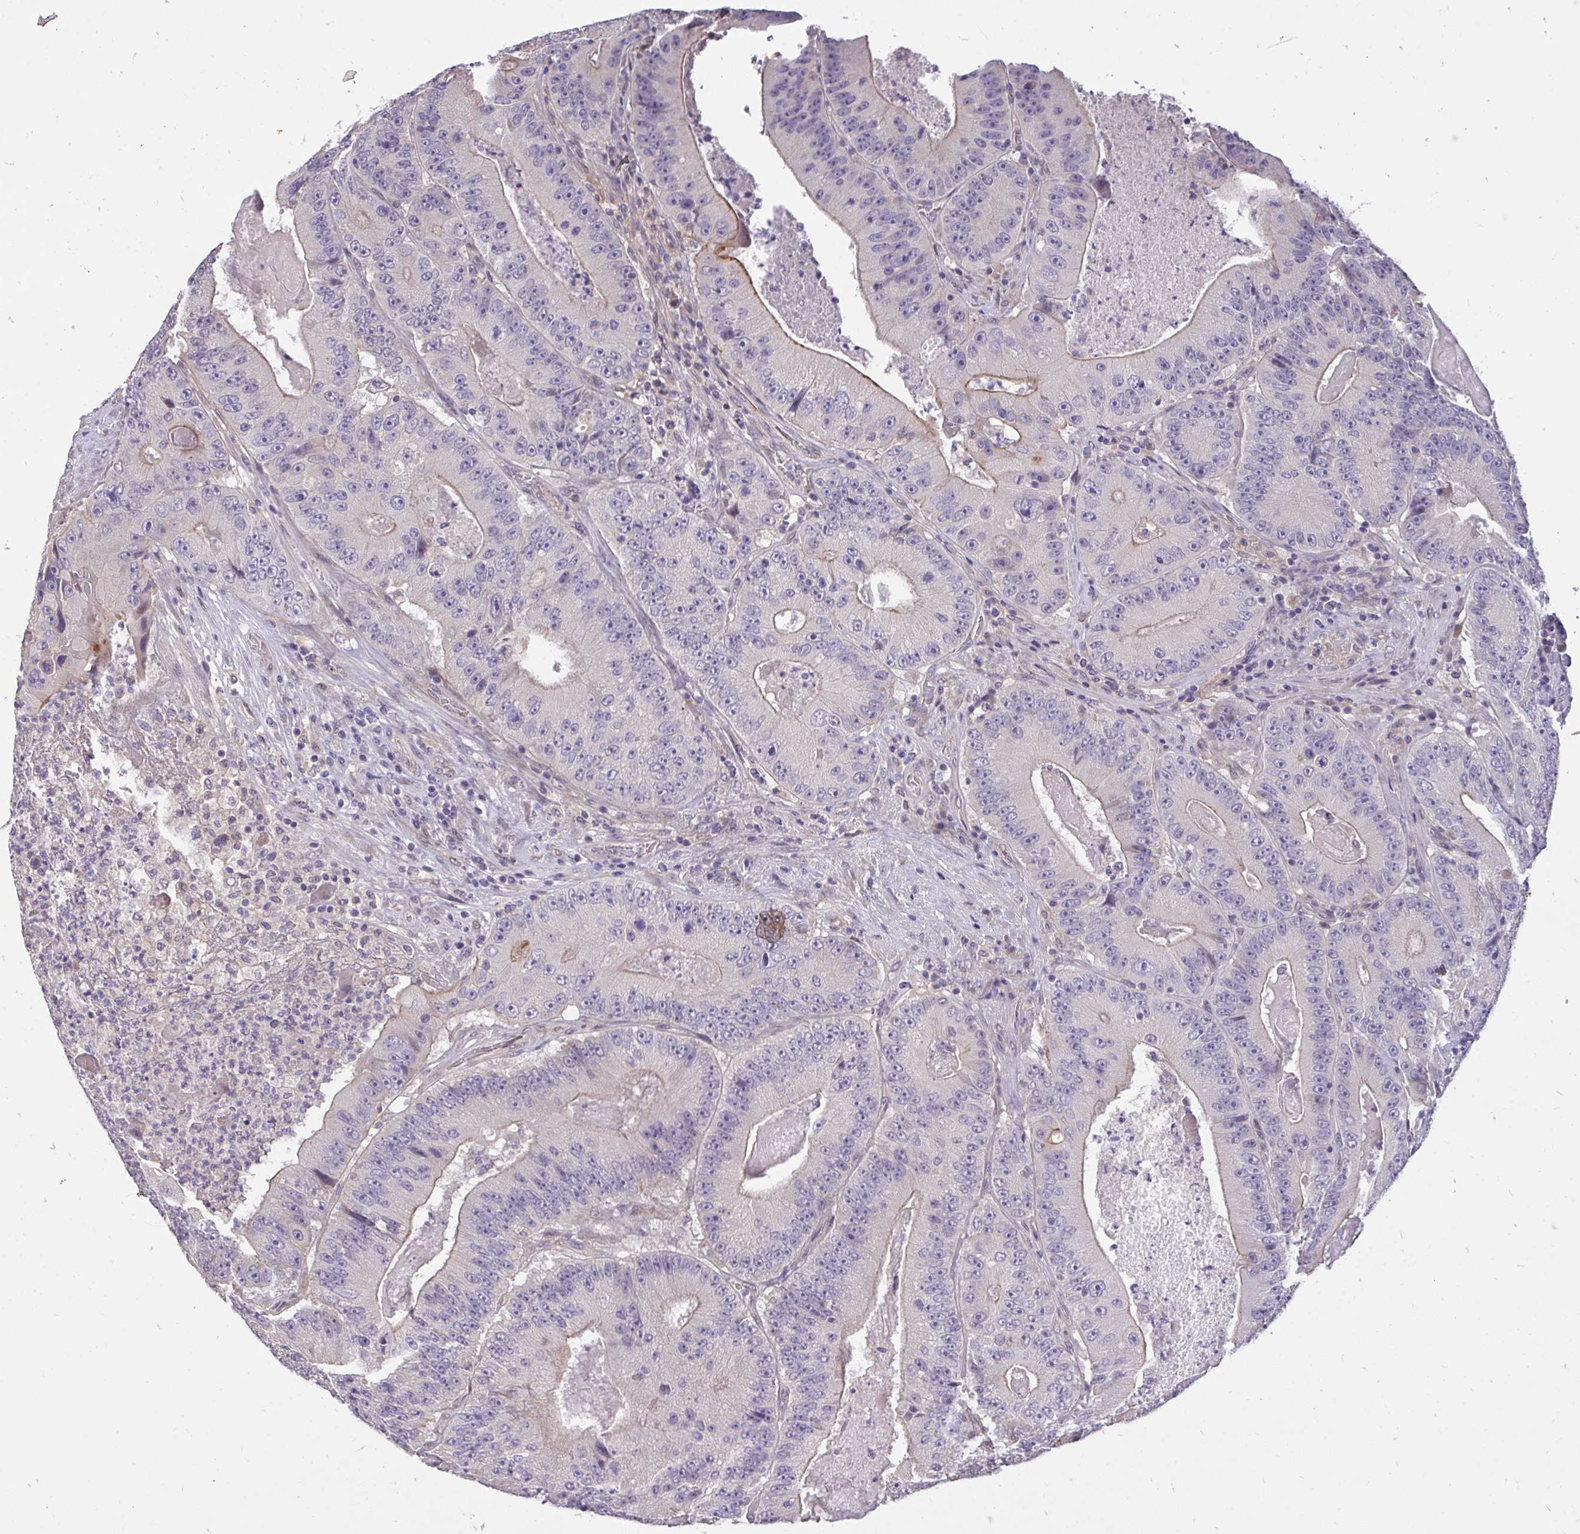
{"staining": {"intensity": "moderate", "quantity": "<25%", "location": "cytoplasmic/membranous"}, "tissue": "colorectal cancer", "cell_type": "Tumor cells", "image_type": "cancer", "snomed": [{"axis": "morphology", "description": "Adenocarcinoma, NOS"}, {"axis": "topography", "description": "Colon"}], "caption": "Colorectal cancer (adenocarcinoma) stained for a protein (brown) exhibits moderate cytoplasmic/membranous positive positivity in about <25% of tumor cells.", "gene": "C19orf54", "patient": {"sex": "female", "age": 86}}